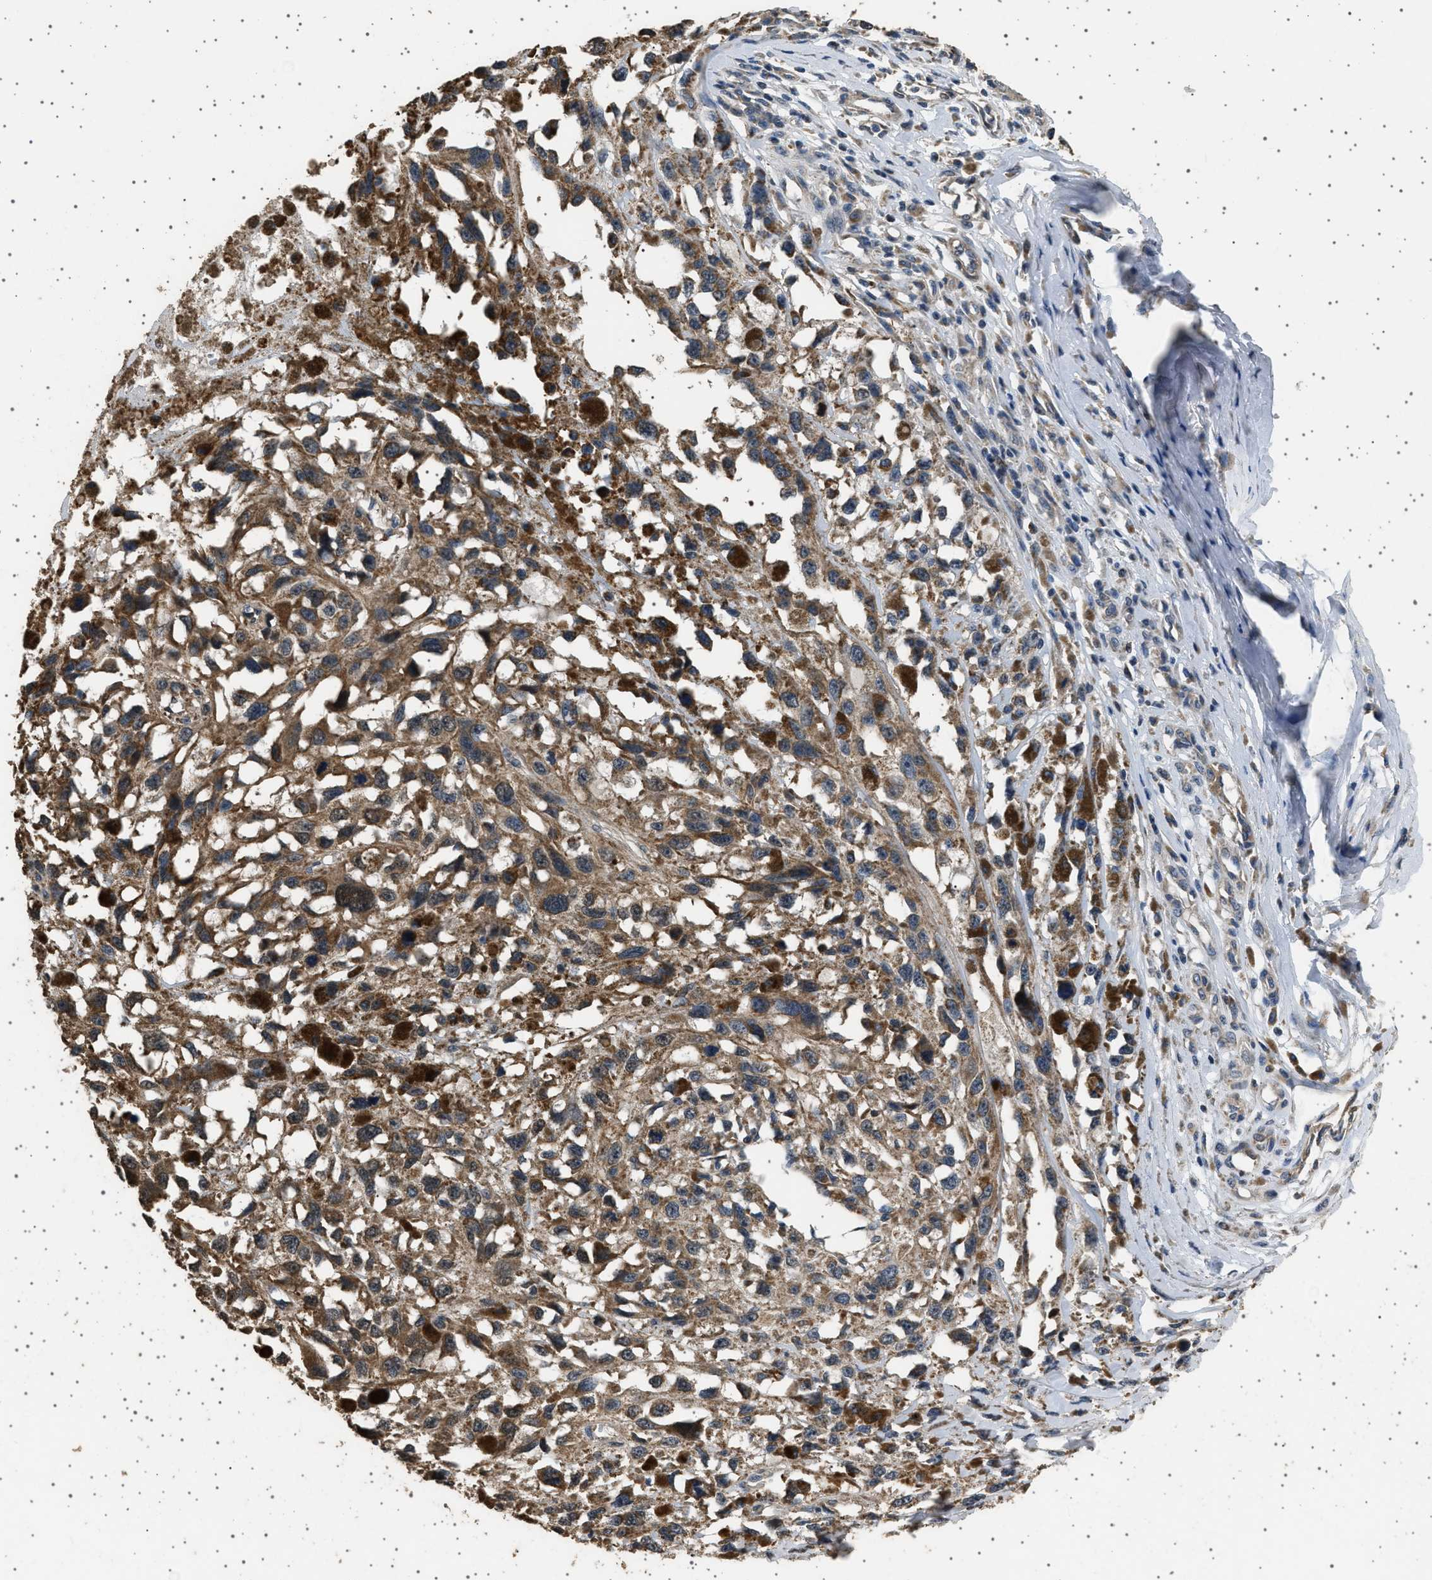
{"staining": {"intensity": "moderate", "quantity": ">75%", "location": "cytoplasmic/membranous"}, "tissue": "melanoma", "cell_type": "Tumor cells", "image_type": "cancer", "snomed": [{"axis": "morphology", "description": "Malignant melanoma, Metastatic site"}, {"axis": "topography", "description": "Lymph node"}], "caption": "This histopathology image exhibits immunohistochemistry (IHC) staining of malignant melanoma (metastatic site), with medium moderate cytoplasmic/membranous expression in about >75% of tumor cells.", "gene": "KCNA4", "patient": {"sex": "male", "age": 59}}